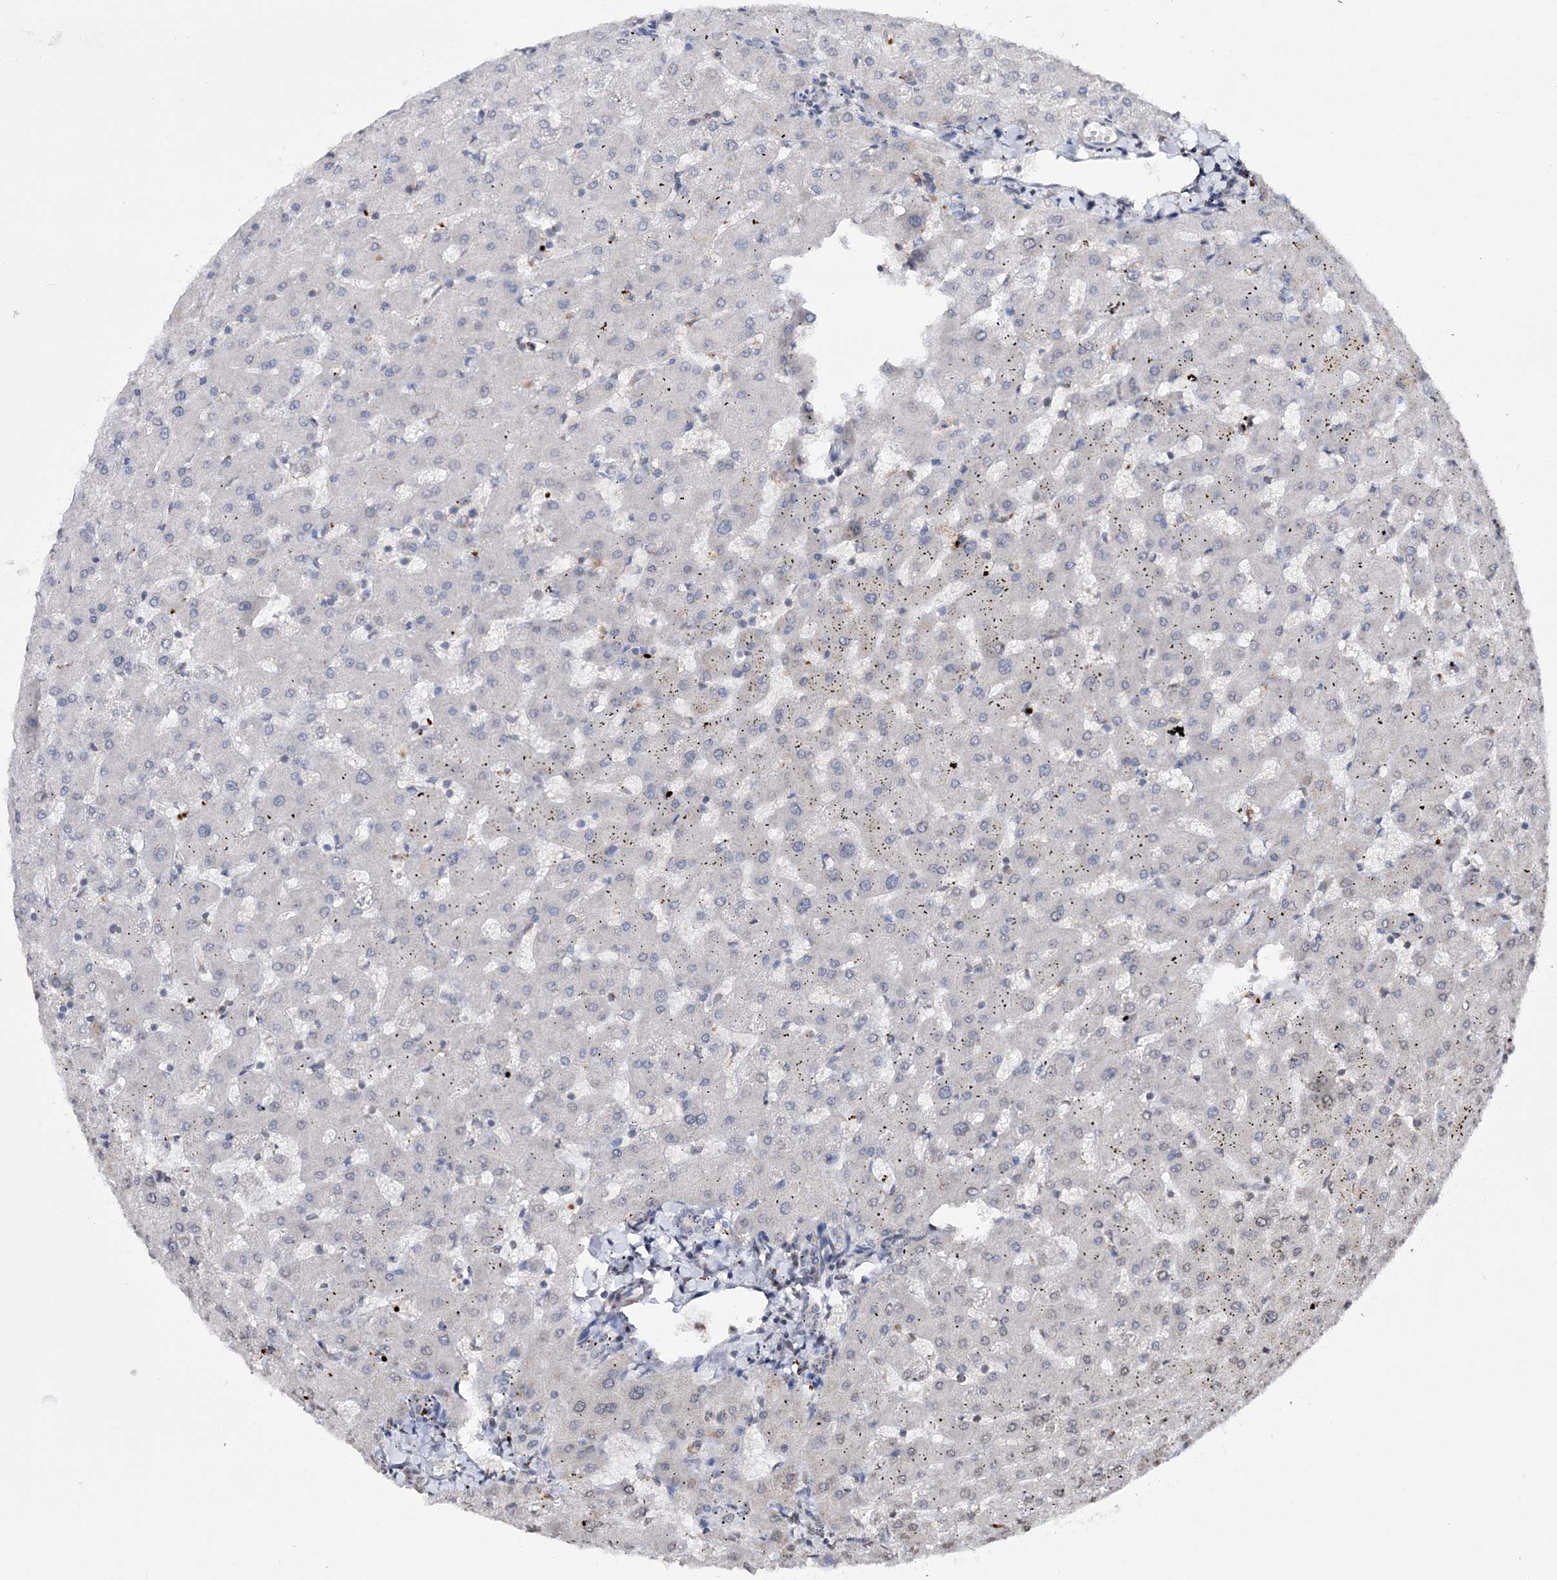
{"staining": {"intensity": "weak", "quantity": "25%-75%", "location": "nuclear"}, "tissue": "liver", "cell_type": "Cholangiocytes", "image_type": "normal", "snomed": [{"axis": "morphology", "description": "Normal tissue, NOS"}, {"axis": "topography", "description": "Liver"}], "caption": "Benign liver reveals weak nuclear positivity in about 25%-75% of cholangiocytes.", "gene": "SOWAHB", "patient": {"sex": "female", "age": 63}}